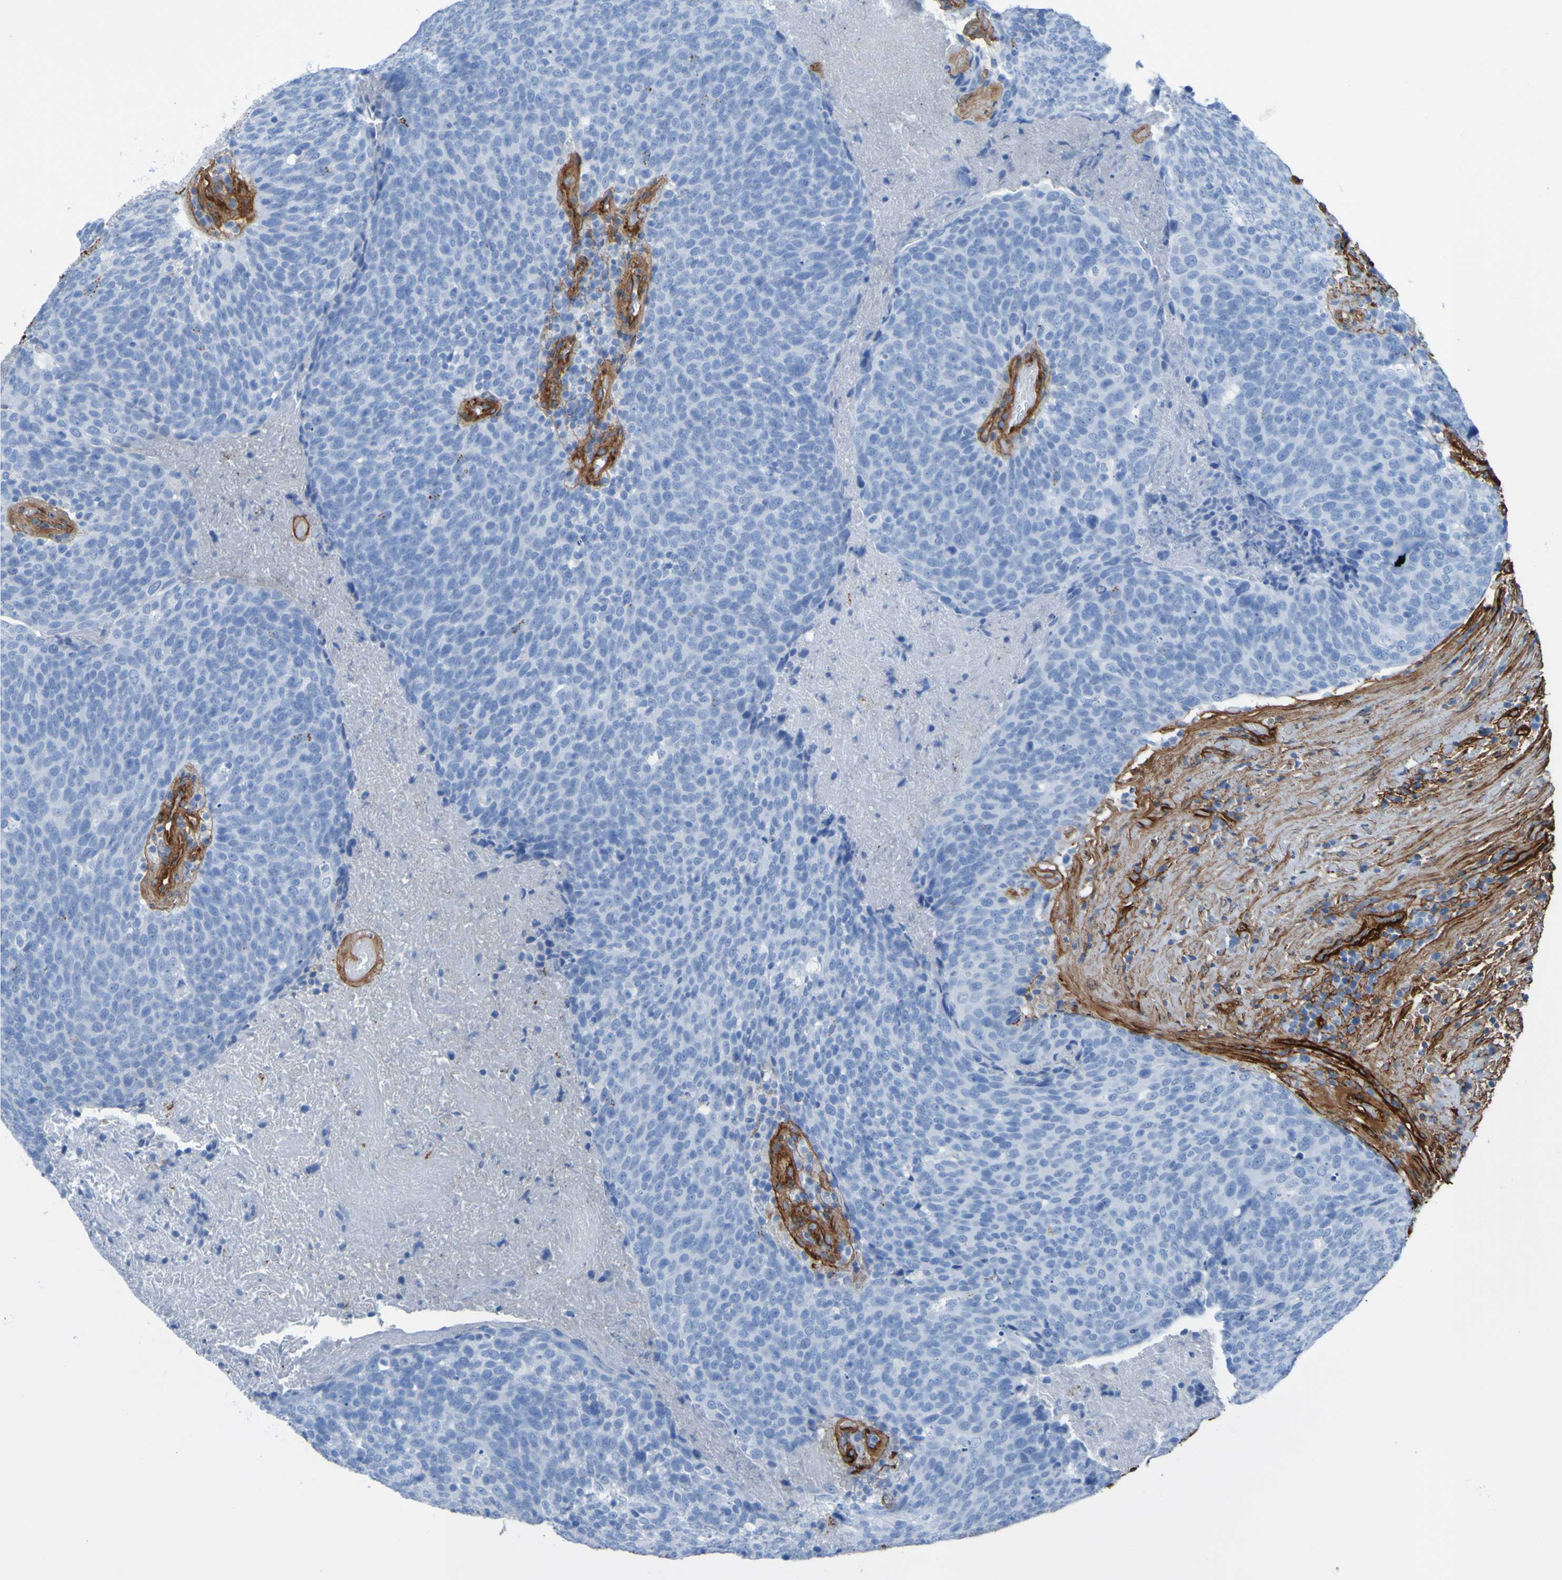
{"staining": {"intensity": "negative", "quantity": "none", "location": "none"}, "tissue": "head and neck cancer", "cell_type": "Tumor cells", "image_type": "cancer", "snomed": [{"axis": "morphology", "description": "Squamous cell carcinoma, NOS"}, {"axis": "morphology", "description": "Squamous cell carcinoma, metastatic, NOS"}, {"axis": "topography", "description": "Lymph node"}, {"axis": "topography", "description": "Head-Neck"}], "caption": "Immunohistochemistry (IHC) photomicrograph of neoplastic tissue: metastatic squamous cell carcinoma (head and neck) stained with DAB reveals no significant protein expression in tumor cells.", "gene": "COL4A2", "patient": {"sex": "male", "age": 62}}